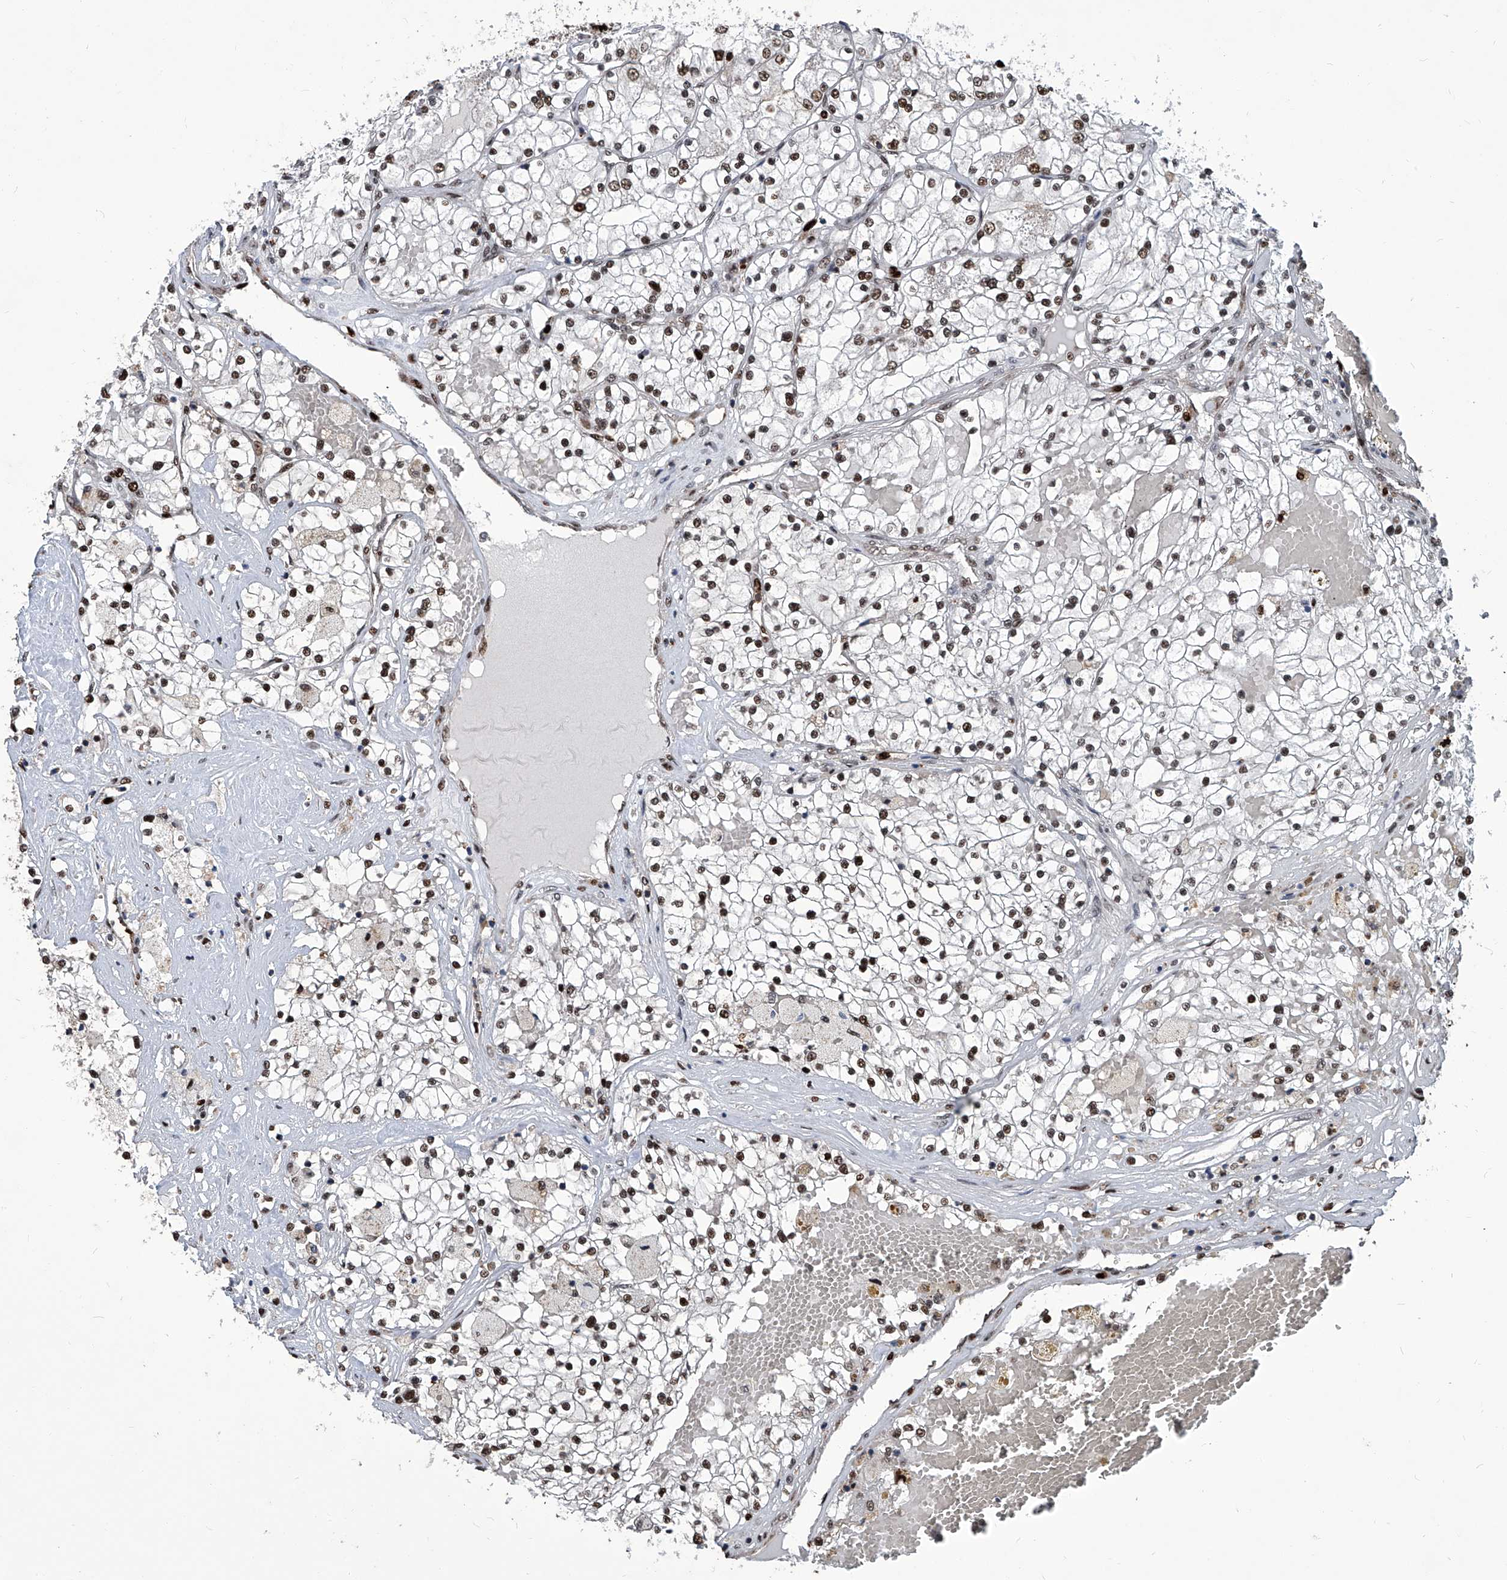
{"staining": {"intensity": "strong", "quantity": ">75%", "location": "nuclear"}, "tissue": "renal cancer", "cell_type": "Tumor cells", "image_type": "cancer", "snomed": [{"axis": "morphology", "description": "Normal tissue, NOS"}, {"axis": "morphology", "description": "Adenocarcinoma, NOS"}, {"axis": "topography", "description": "Kidney"}], "caption": "Renal cancer (adenocarcinoma) was stained to show a protein in brown. There is high levels of strong nuclear positivity in about >75% of tumor cells.", "gene": "PCNA", "patient": {"sex": "male", "age": 68}}